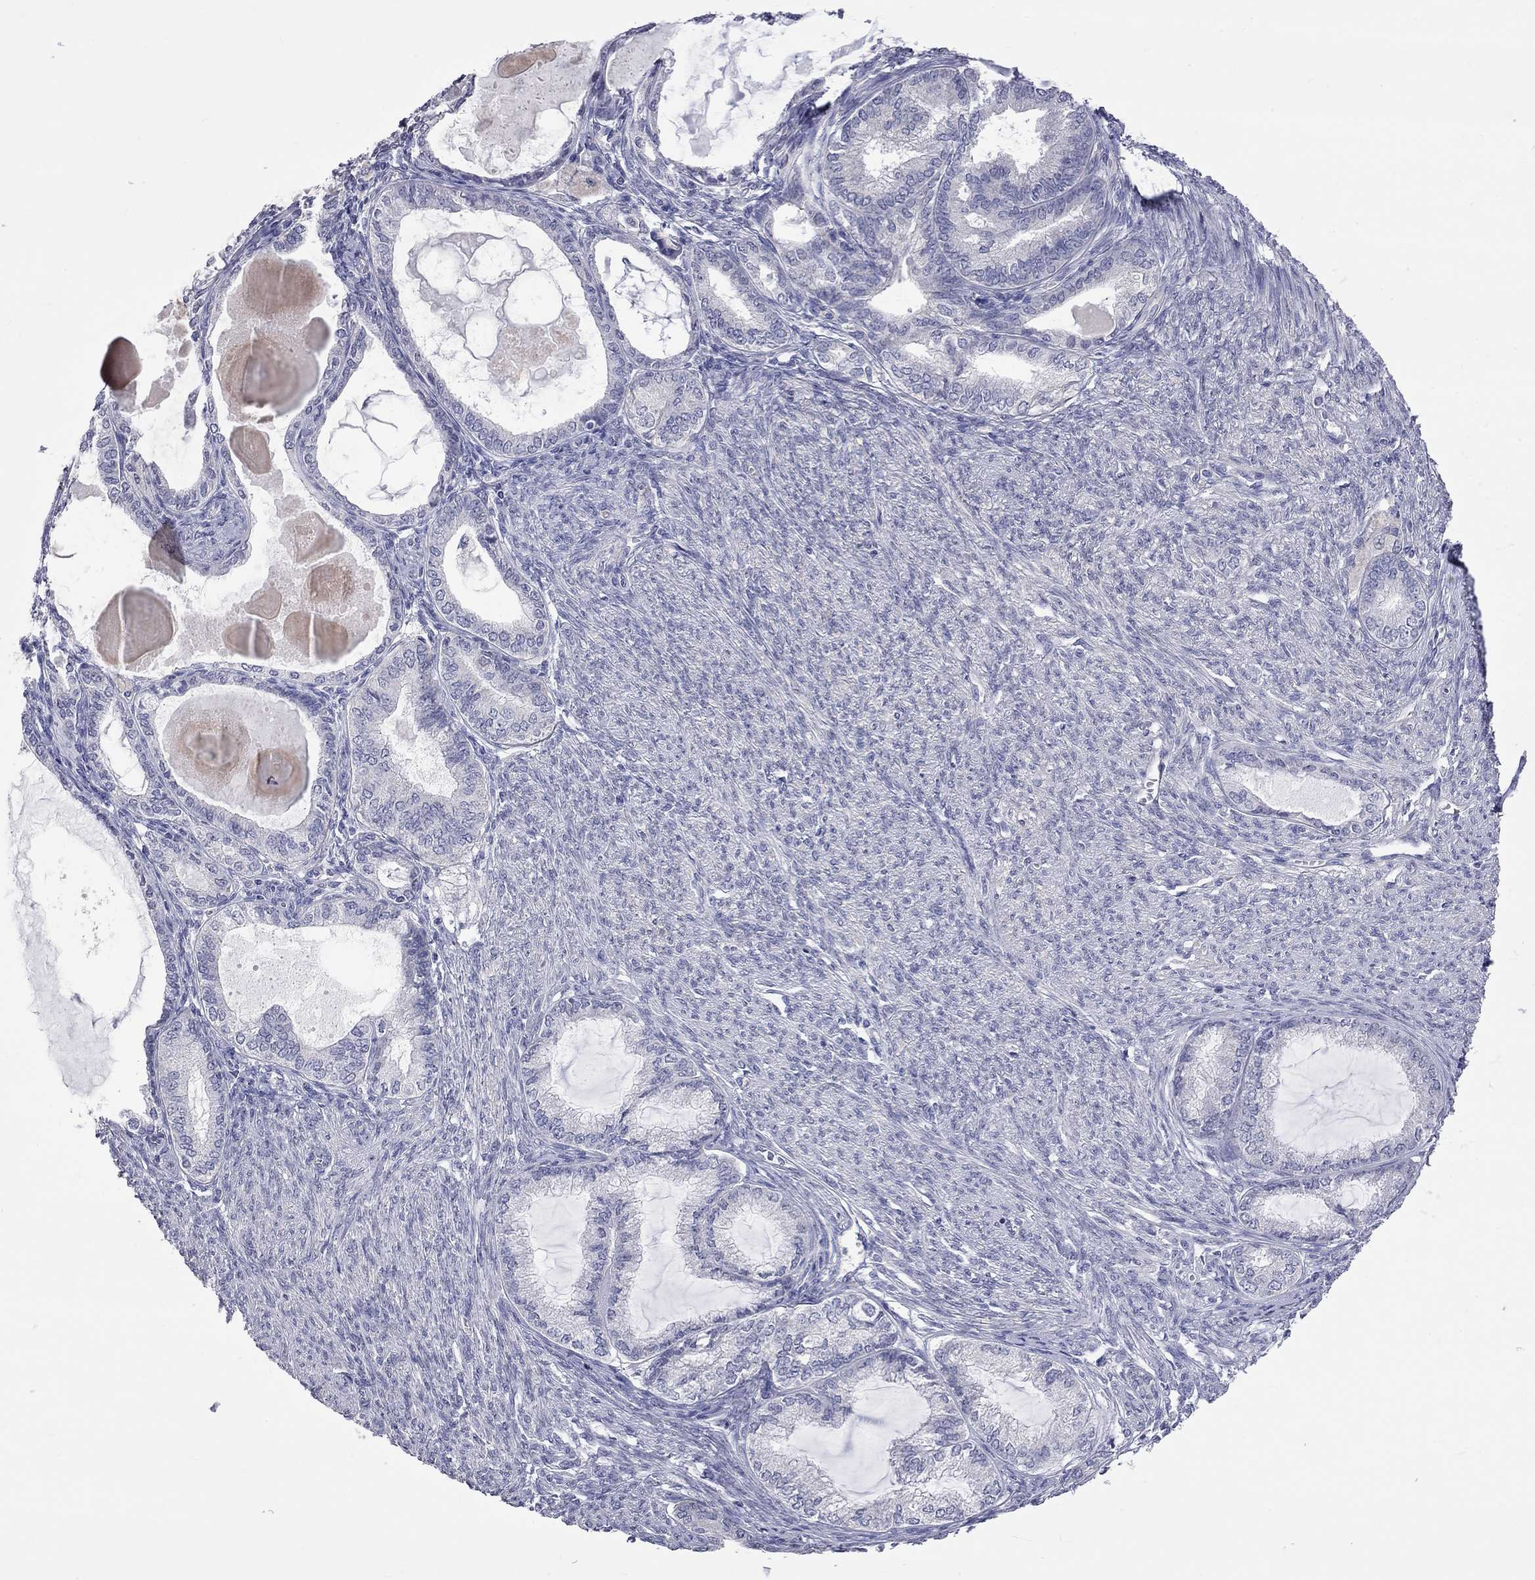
{"staining": {"intensity": "negative", "quantity": "none", "location": "none"}, "tissue": "endometrial cancer", "cell_type": "Tumor cells", "image_type": "cancer", "snomed": [{"axis": "morphology", "description": "Adenocarcinoma, NOS"}, {"axis": "topography", "description": "Endometrium"}], "caption": "Histopathology image shows no protein expression in tumor cells of adenocarcinoma (endometrial) tissue. The staining was performed using DAB to visualize the protein expression in brown, while the nuclei were stained in blue with hematoxylin (Magnification: 20x).", "gene": "OPRK1", "patient": {"sex": "female", "age": 86}}